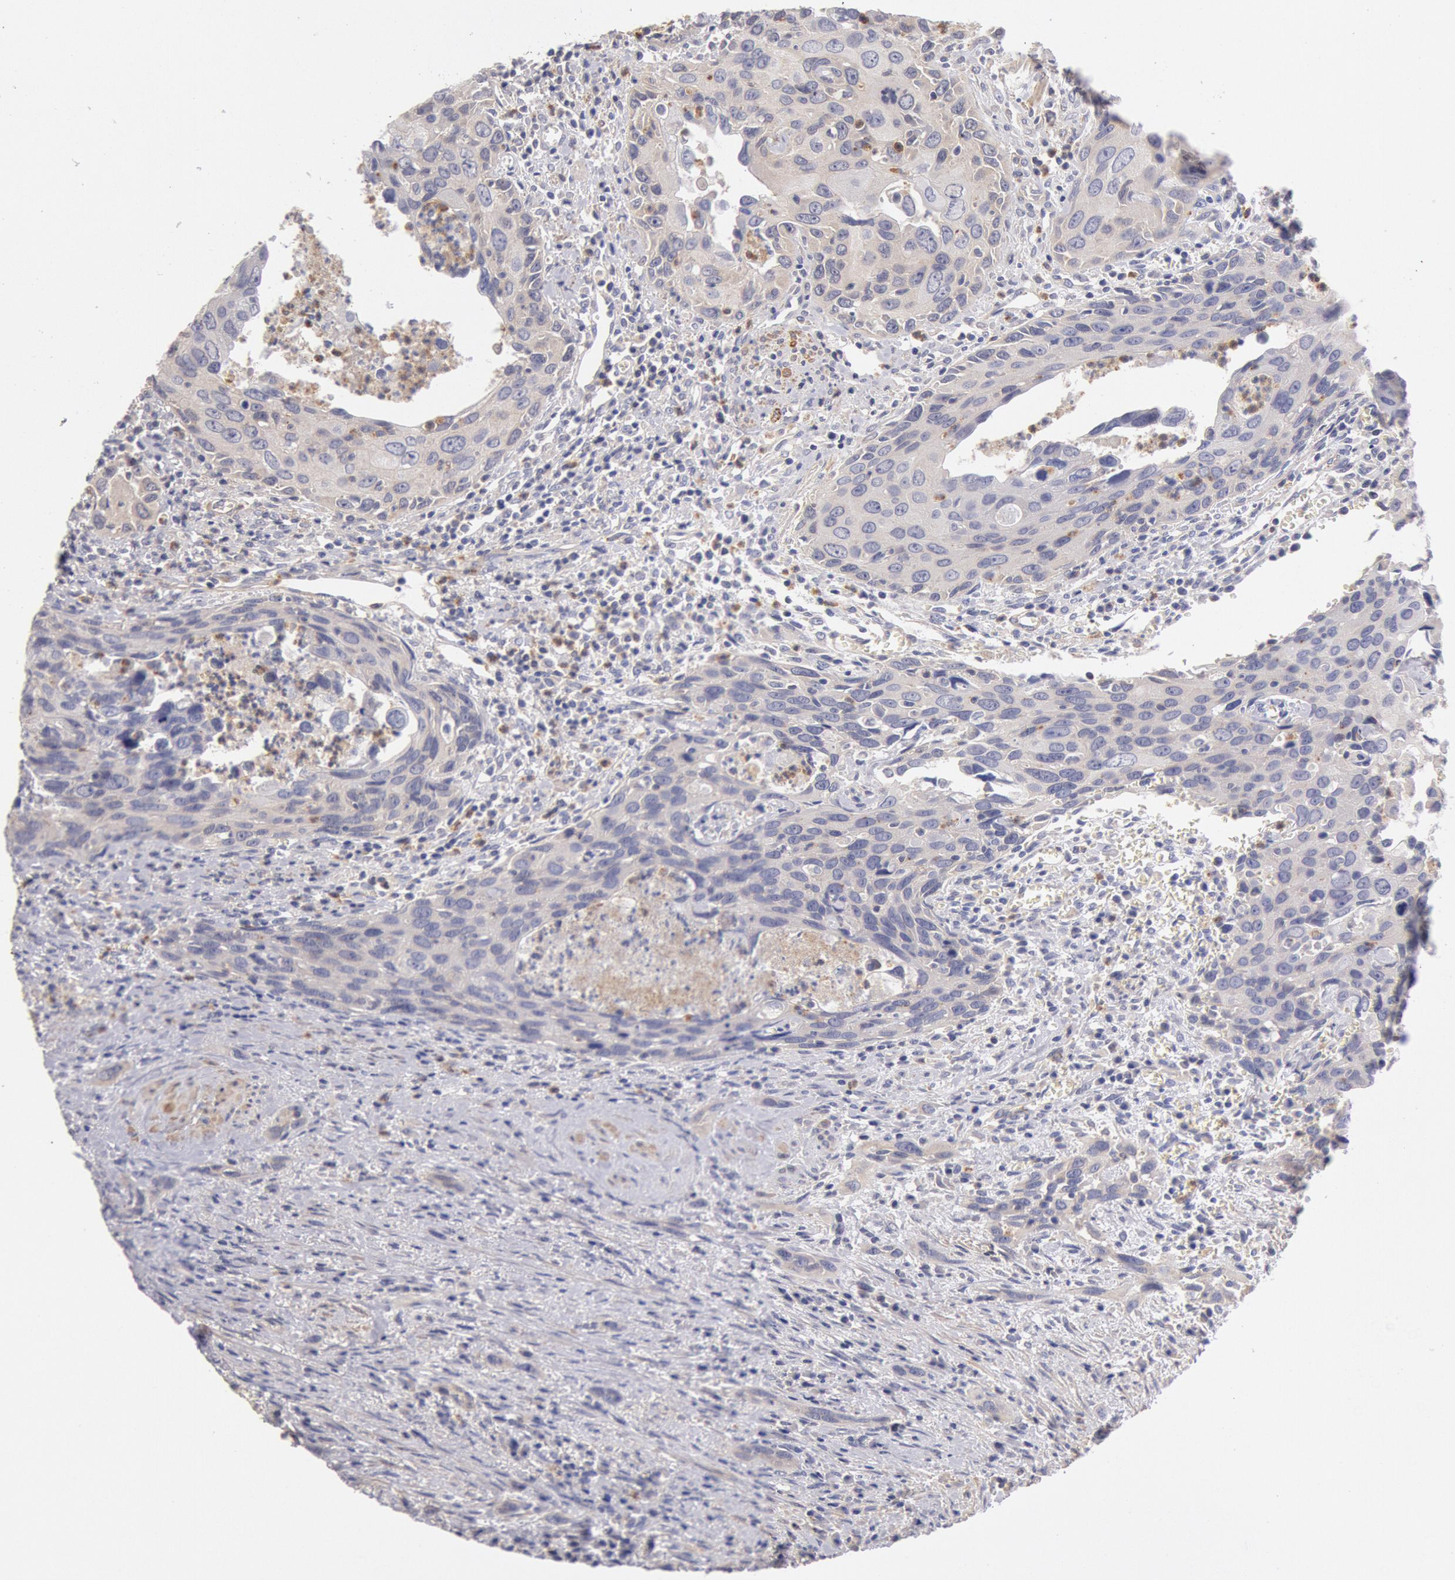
{"staining": {"intensity": "weak", "quantity": "<25%", "location": "cytoplasmic/membranous"}, "tissue": "urothelial cancer", "cell_type": "Tumor cells", "image_type": "cancer", "snomed": [{"axis": "morphology", "description": "Urothelial carcinoma, High grade"}, {"axis": "topography", "description": "Urinary bladder"}], "caption": "Tumor cells show no significant protein staining in urothelial carcinoma (high-grade).", "gene": "TMED8", "patient": {"sex": "male", "age": 71}}